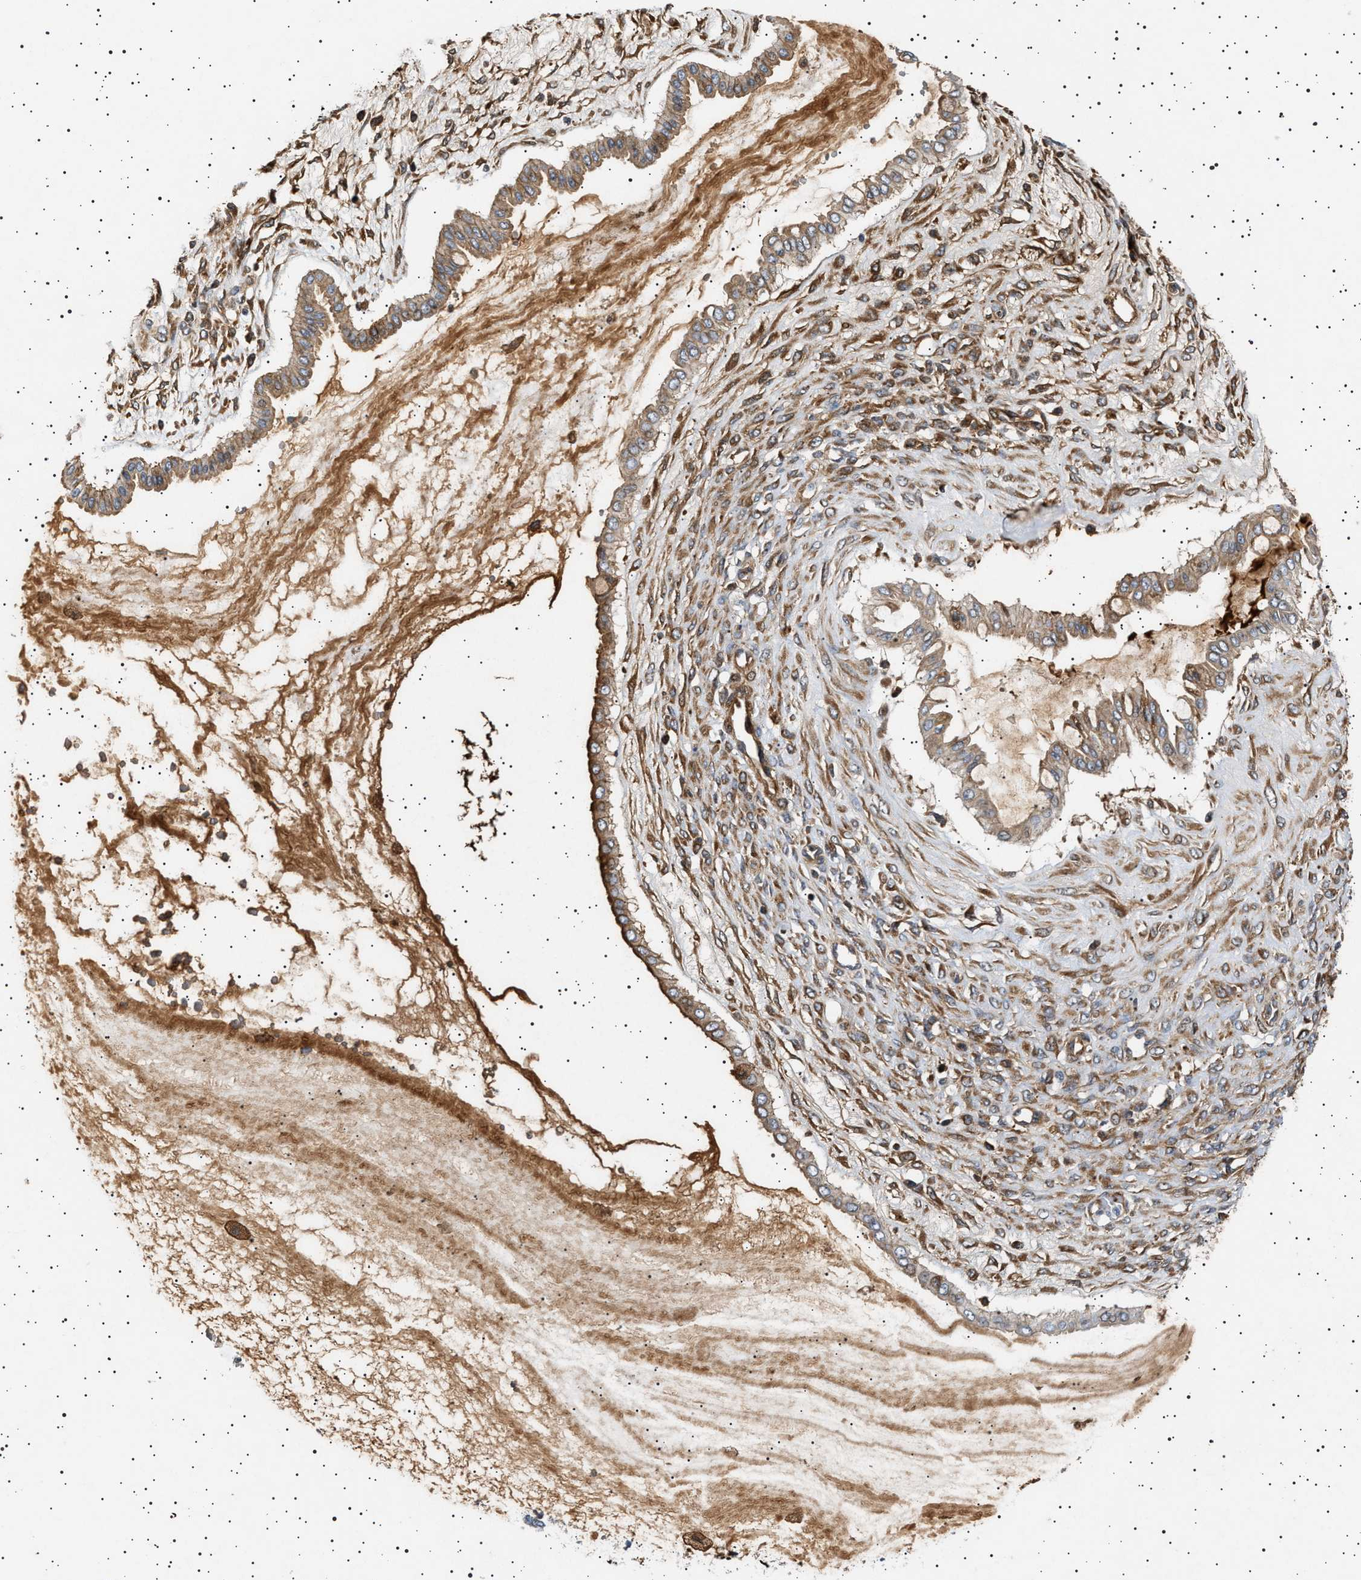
{"staining": {"intensity": "moderate", "quantity": ">75%", "location": "cytoplasmic/membranous"}, "tissue": "ovarian cancer", "cell_type": "Tumor cells", "image_type": "cancer", "snomed": [{"axis": "morphology", "description": "Cystadenocarcinoma, mucinous, NOS"}, {"axis": "topography", "description": "Ovary"}], "caption": "Immunohistochemistry image of mucinous cystadenocarcinoma (ovarian) stained for a protein (brown), which demonstrates medium levels of moderate cytoplasmic/membranous positivity in about >75% of tumor cells.", "gene": "FICD", "patient": {"sex": "female", "age": 73}}